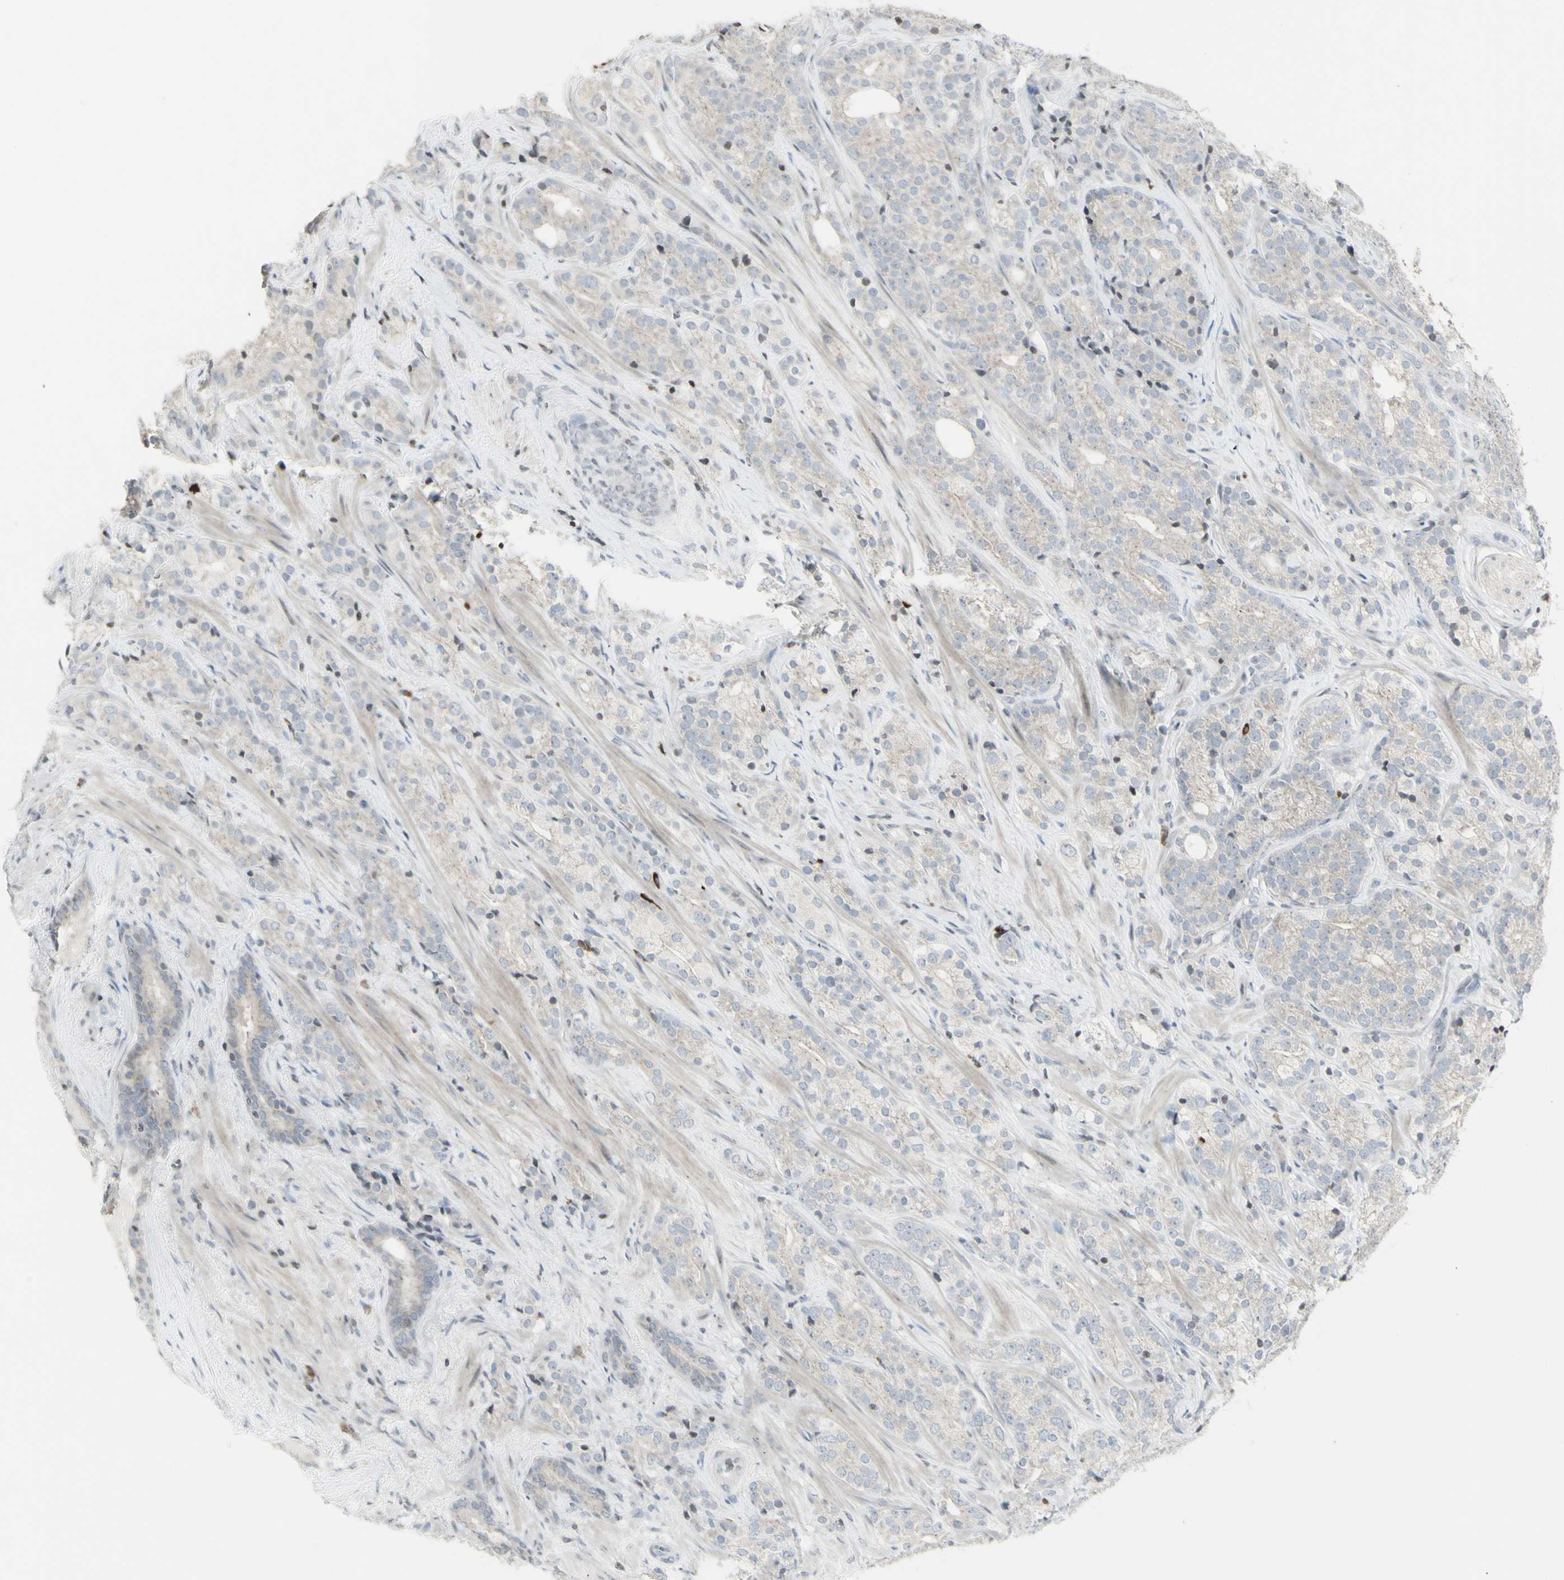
{"staining": {"intensity": "negative", "quantity": "none", "location": "none"}, "tissue": "prostate cancer", "cell_type": "Tumor cells", "image_type": "cancer", "snomed": [{"axis": "morphology", "description": "Adenocarcinoma, High grade"}, {"axis": "topography", "description": "Prostate"}], "caption": "DAB immunohistochemical staining of prostate cancer (high-grade adenocarcinoma) displays no significant expression in tumor cells.", "gene": "MUC5AC", "patient": {"sex": "male", "age": 71}}